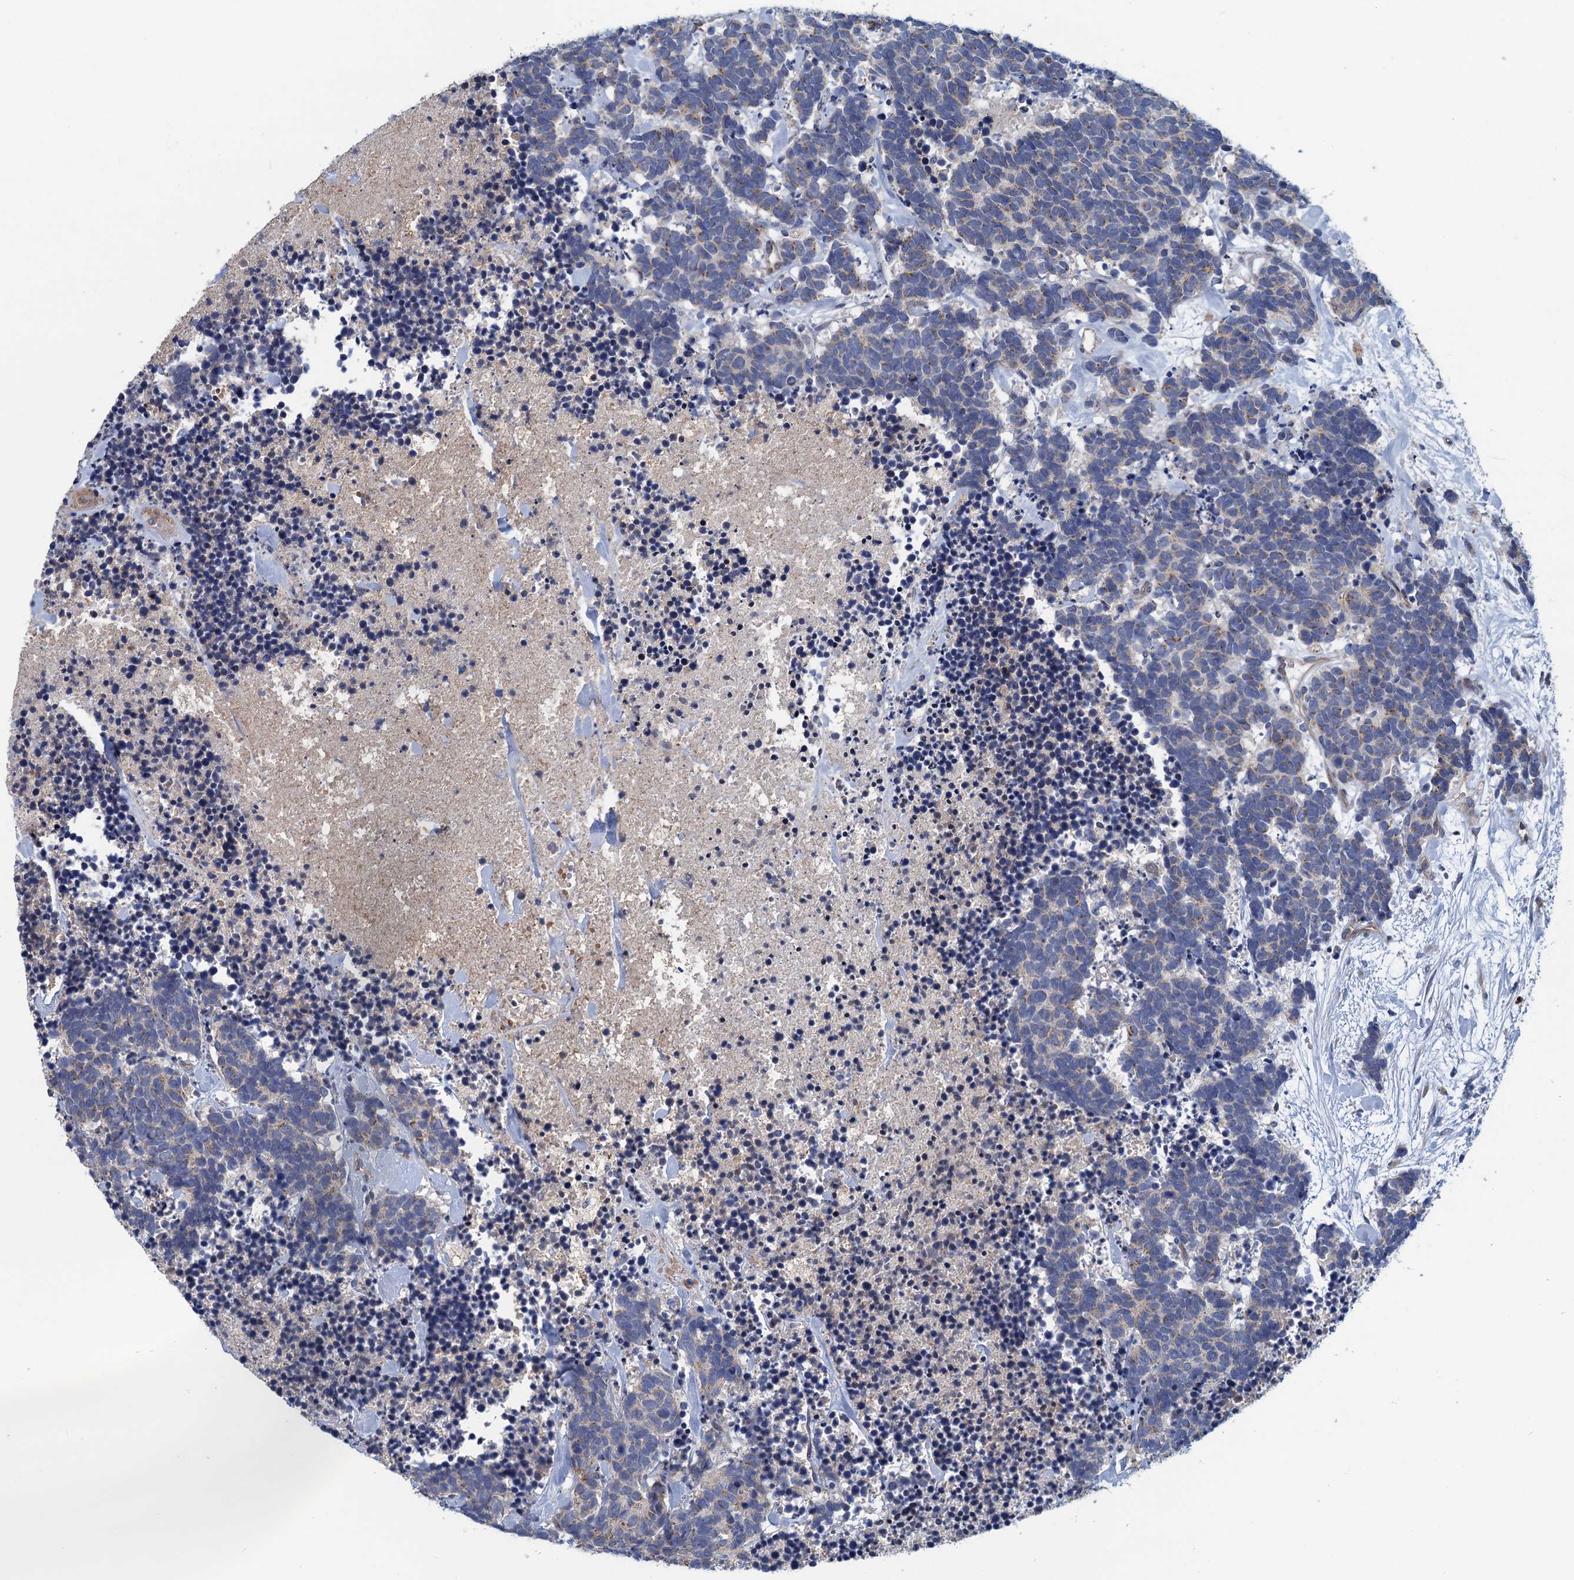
{"staining": {"intensity": "weak", "quantity": "<25%", "location": "cytoplasmic/membranous"}, "tissue": "carcinoid", "cell_type": "Tumor cells", "image_type": "cancer", "snomed": [{"axis": "morphology", "description": "Carcinoma, NOS"}, {"axis": "morphology", "description": "Carcinoid, malignant, NOS"}, {"axis": "topography", "description": "Prostate"}], "caption": "Histopathology image shows no significant protein positivity in tumor cells of carcinoid. (Stains: DAB (3,3'-diaminobenzidine) immunohistochemistry with hematoxylin counter stain, Microscopy: brightfield microscopy at high magnification).", "gene": "KBTBD8", "patient": {"sex": "male", "age": 57}}